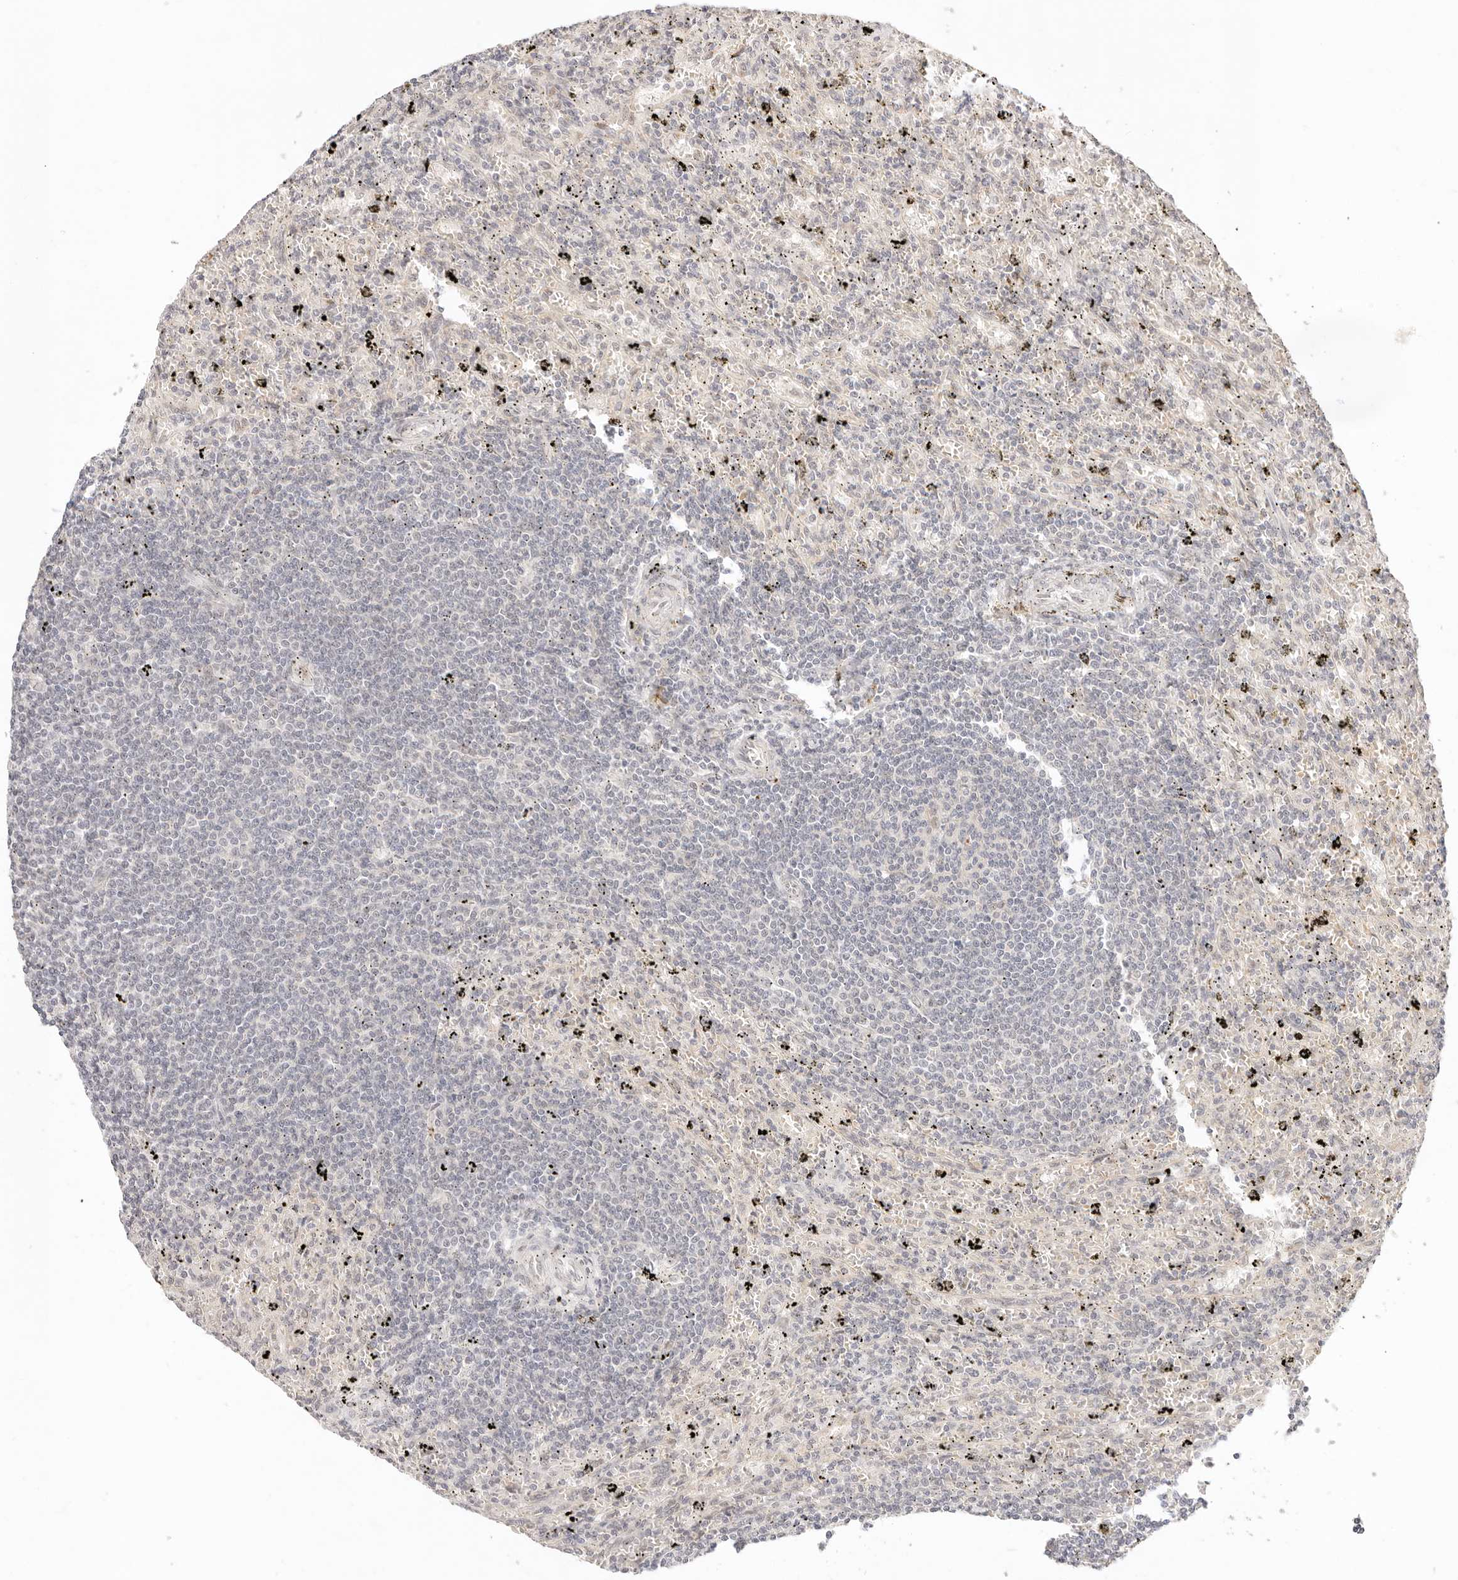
{"staining": {"intensity": "negative", "quantity": "none", "location": "none"}, "tissue": "lymphoma", "cell_type": "Tumor cells", "image_type": "cancer", "snomed": [{"axis": "morphology", "description": "Malignant lymphoma, non-Hodgkin's type, Low grade"}, {"axis": "topography", "description": "Spleen"}], "caption": "Immunohistochemical staining of human lymphoma reveals no significant positivity in tumor cells. (DAB immunohistochemistry visualized using brightfield microscopy, high magnification).", "gene": "GPR156", "patient": {"sex": "male", "age": 76}}